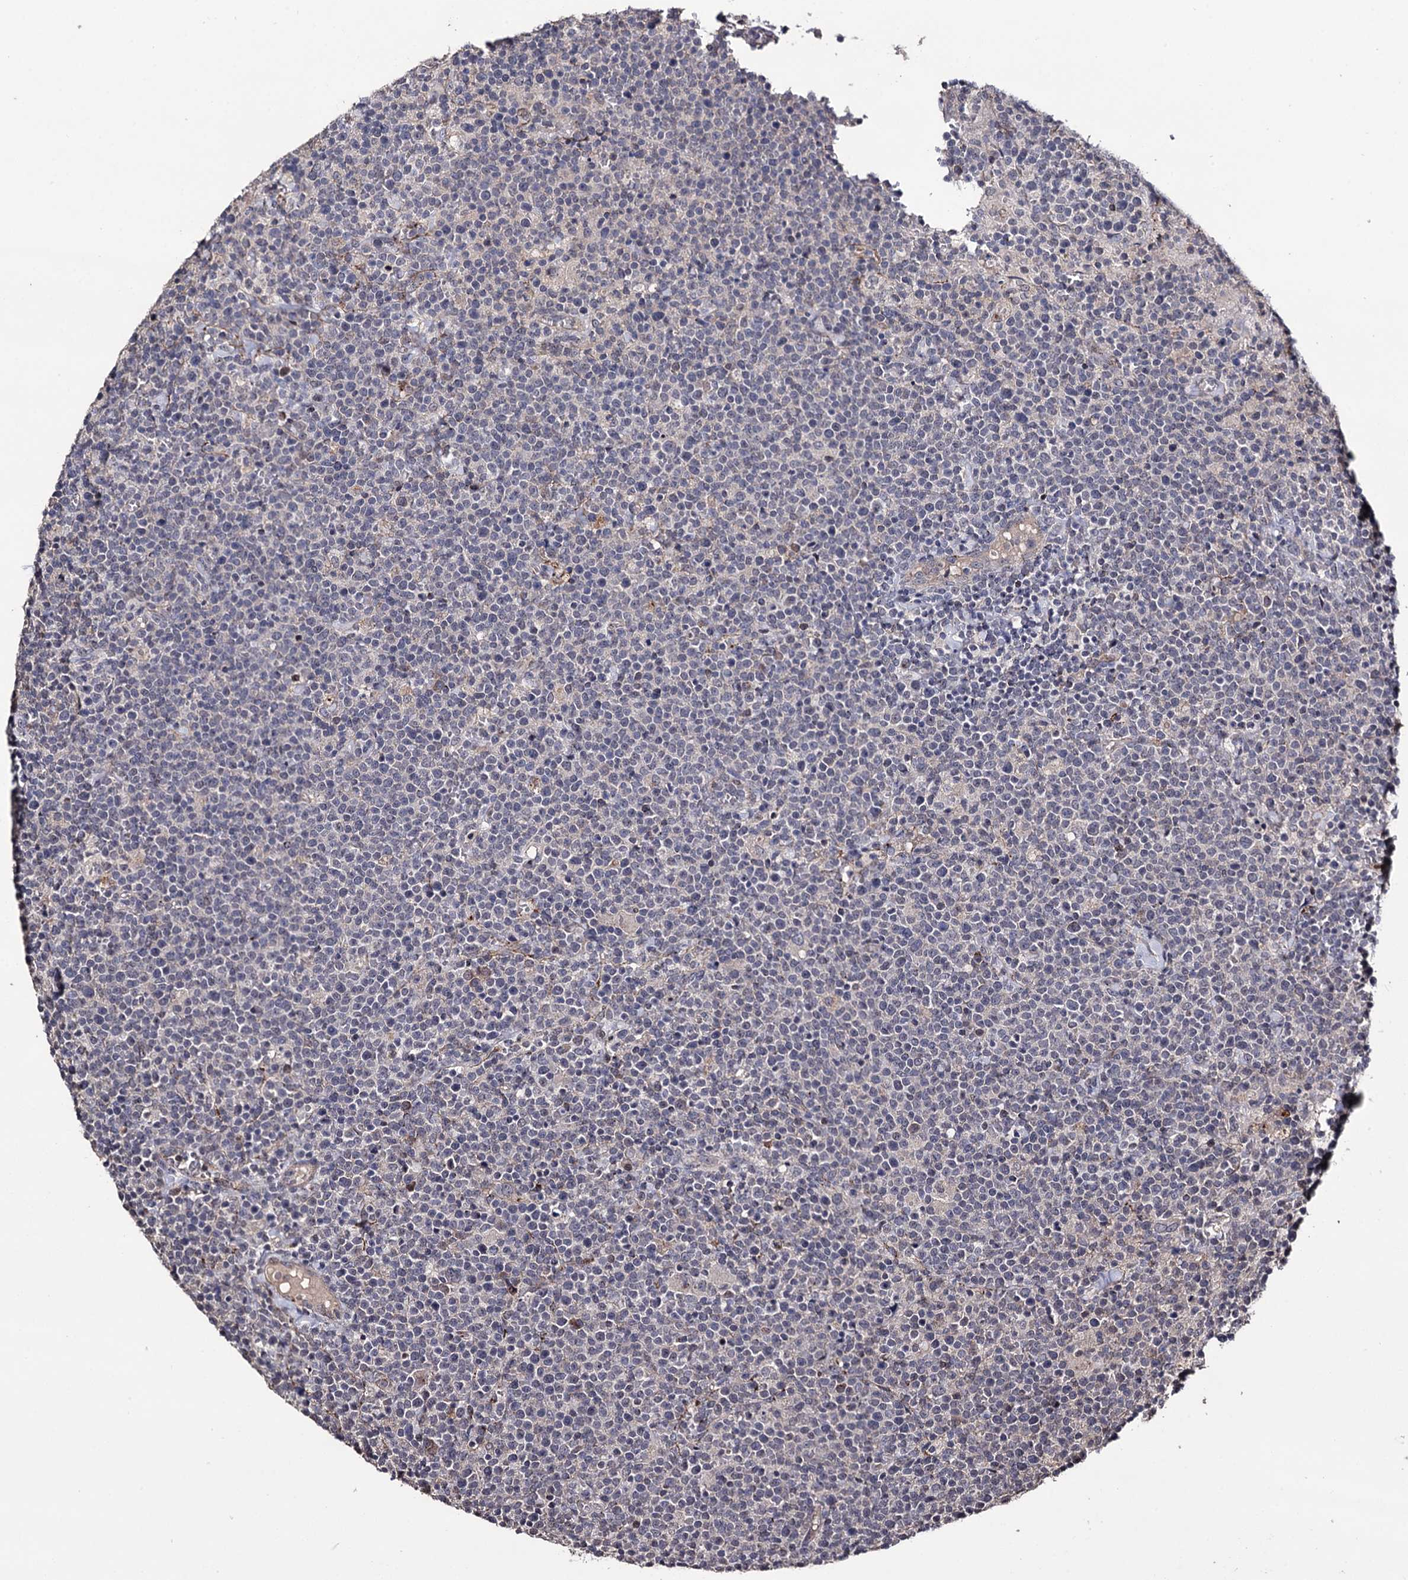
{"staining": {"intensity": "negative", "quantity": "none", "location": "none"}, "tissue": "lymphoma", "cell_type": "Tumor cells", "image_type": "cancer", "snomed": [{"axis": "morphology", "description": "Malignant lymphoma, non-Hodgkin's type, High grade"}, {"axis": "topography", "description": "Lymph node"}], "caption": "The image demonstrates no staining of tumor cells in lymphoma.", "gene": "MICAL2", "patient": {"sex": "male", "age": 61}}